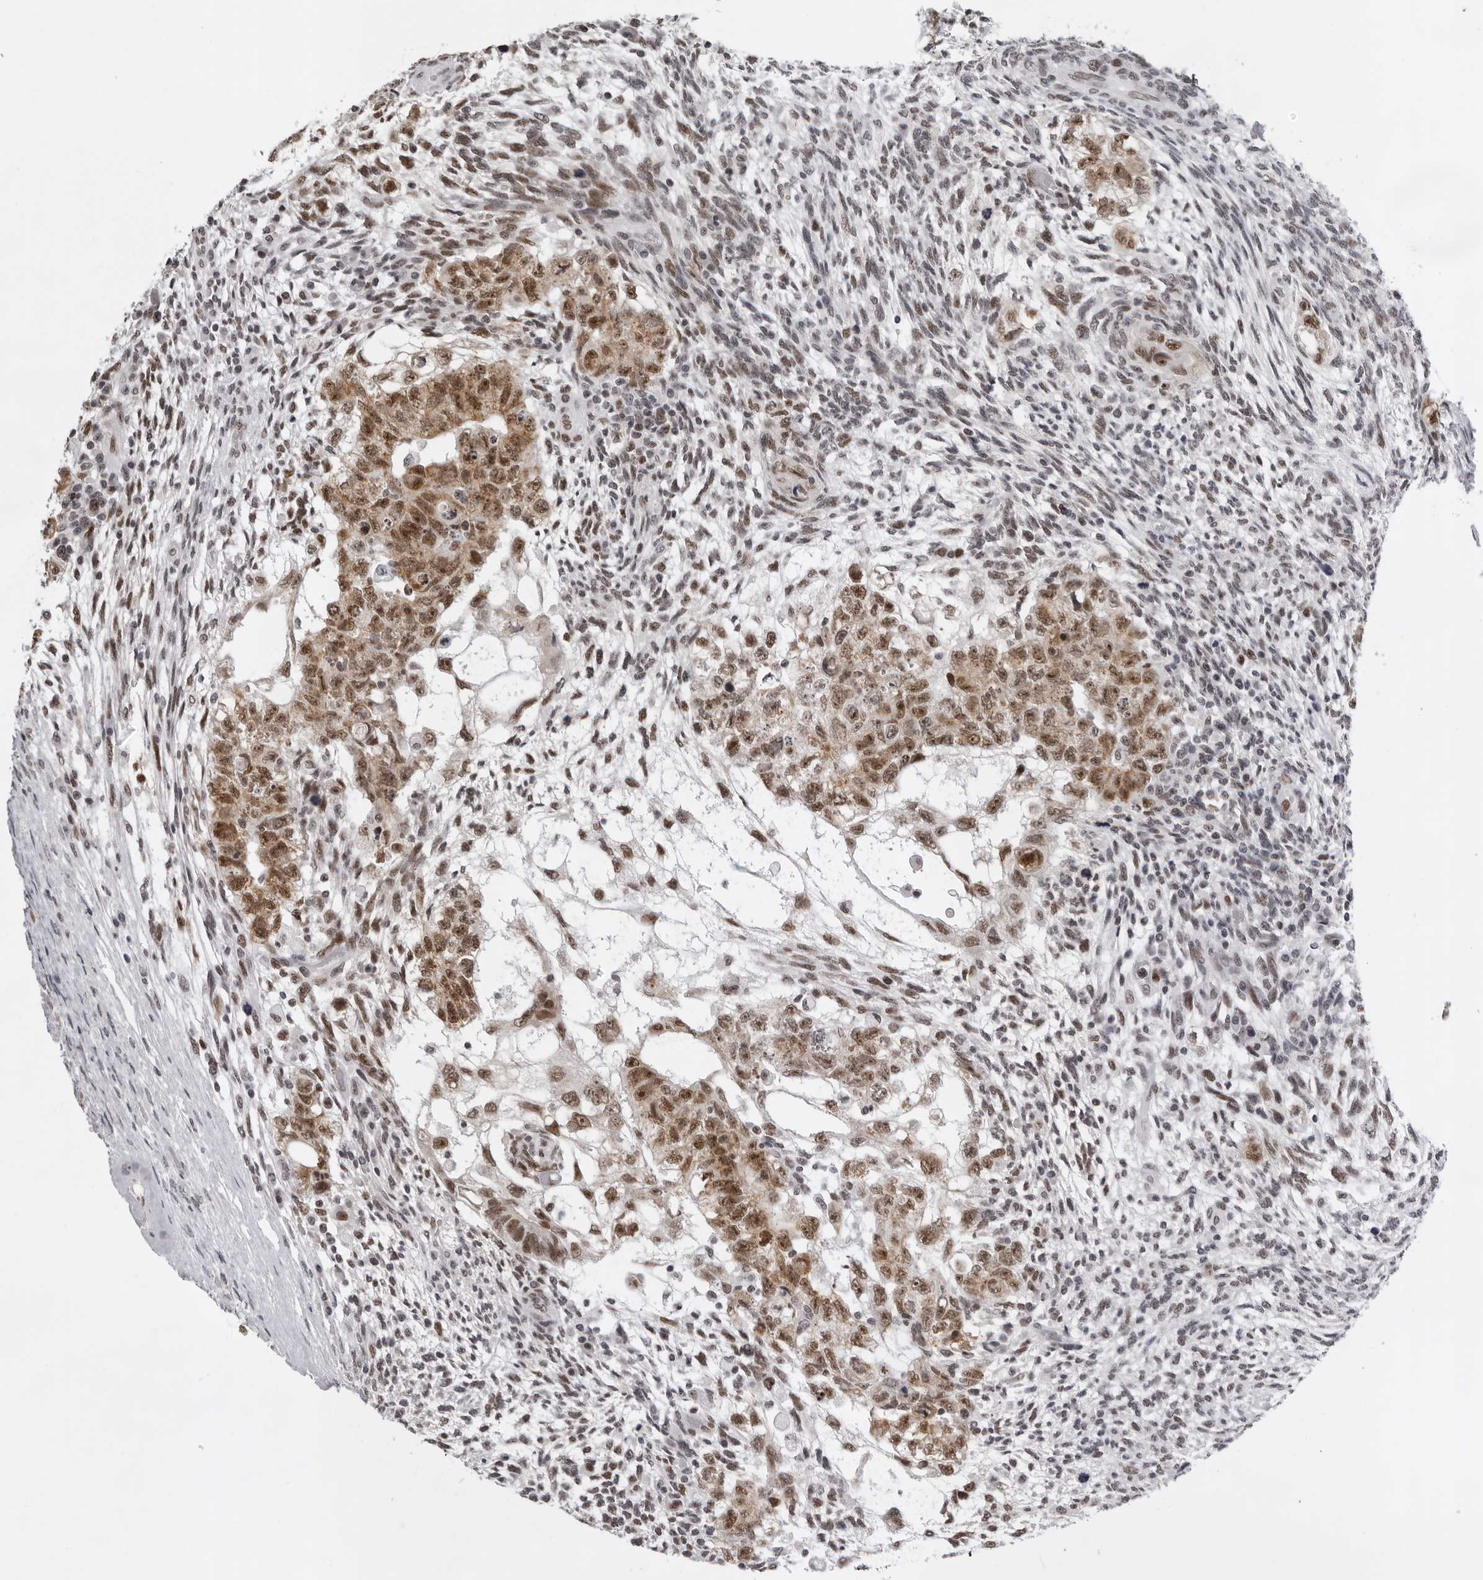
{"staining": {"intensity": "moderate", "quantity": ">75%", "location": "cytoplasmic/membranous,nuclear"}, "tissue": "testis cancer", "cell_type": "Tumor cells", "image_type": "cancer", "snomed": [{"axis": "morphology", "description": "Normal tissue, NOS"}, {"axis": "morphology", "description": "Carcinoma, Embryonal, NOS"}, {"axis": "topography", "description": "Testis"}], "caption": "Immunohistochemistry photomicrograph of neoplastic tissue: testis cancer (embryonal carcinoma) stained using immunohistochemistry (IHC) displays medium levels of moderate protein expression localized specifically in the cytoplasmic/membranous and nuclear of tumor cells, appearing as a cytoplasmic/membranous and nuclear brown color.", "gene": "USP1", "patient": {"sex": "male", "age": 36}}